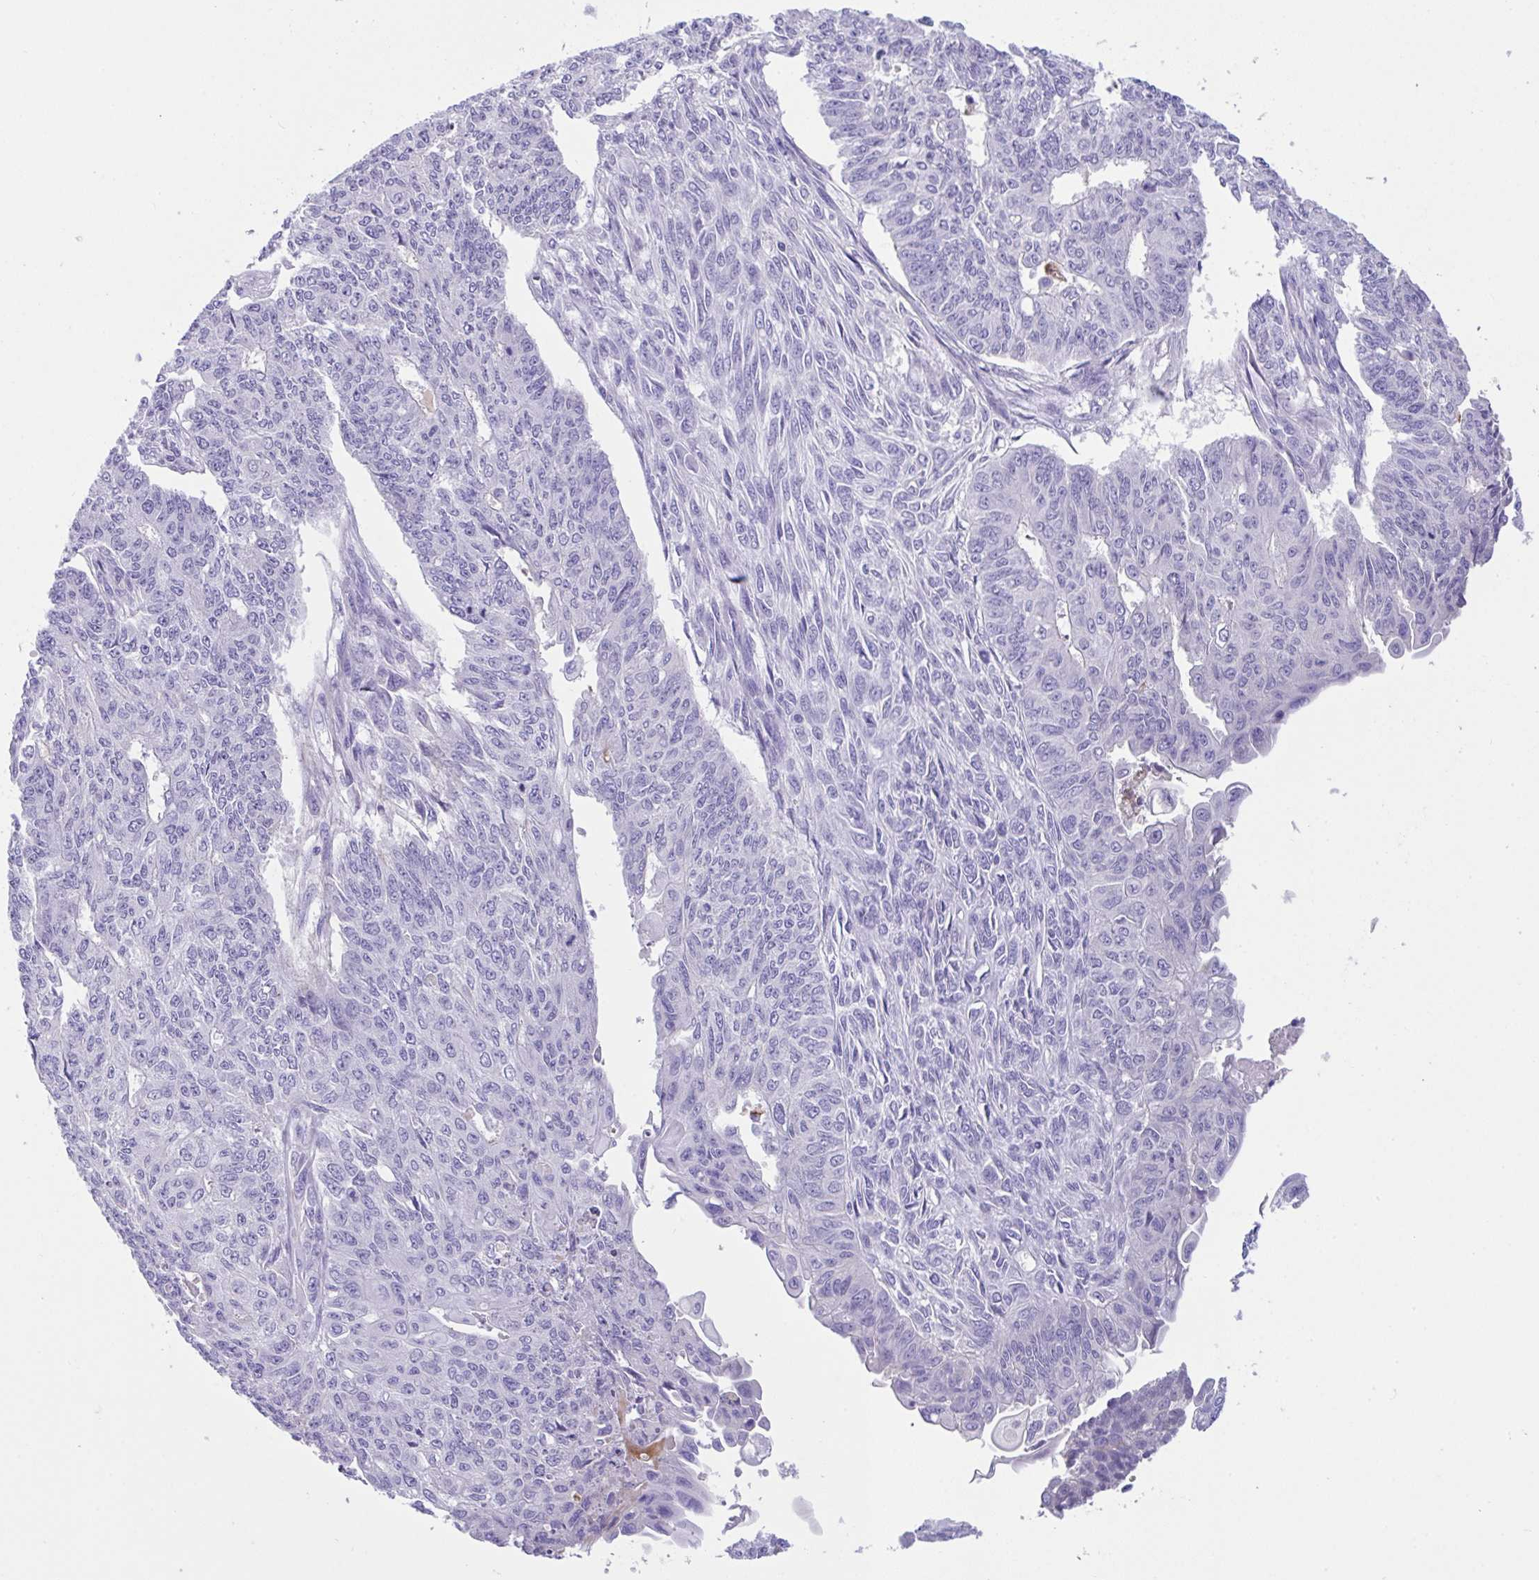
{"staining": {"intensity": "negative", "quantity": "none", "location": "none"}, "tissue": "endometrial cancer", "cell_type": "Tumor cells", "image_type": "cancer", "snomed": [{"axis": "morphology", "description": "Adenocarcinoma, NOS"}, {"axis": "topography", "description": "Endometrium"}], "caption": "Human endometrial adenocarcinoma stained for a protein using IHC exhibits no expression in tumor cells.", "gene": "FBXL20", "patient": {"sex": "female", "age": 32}}